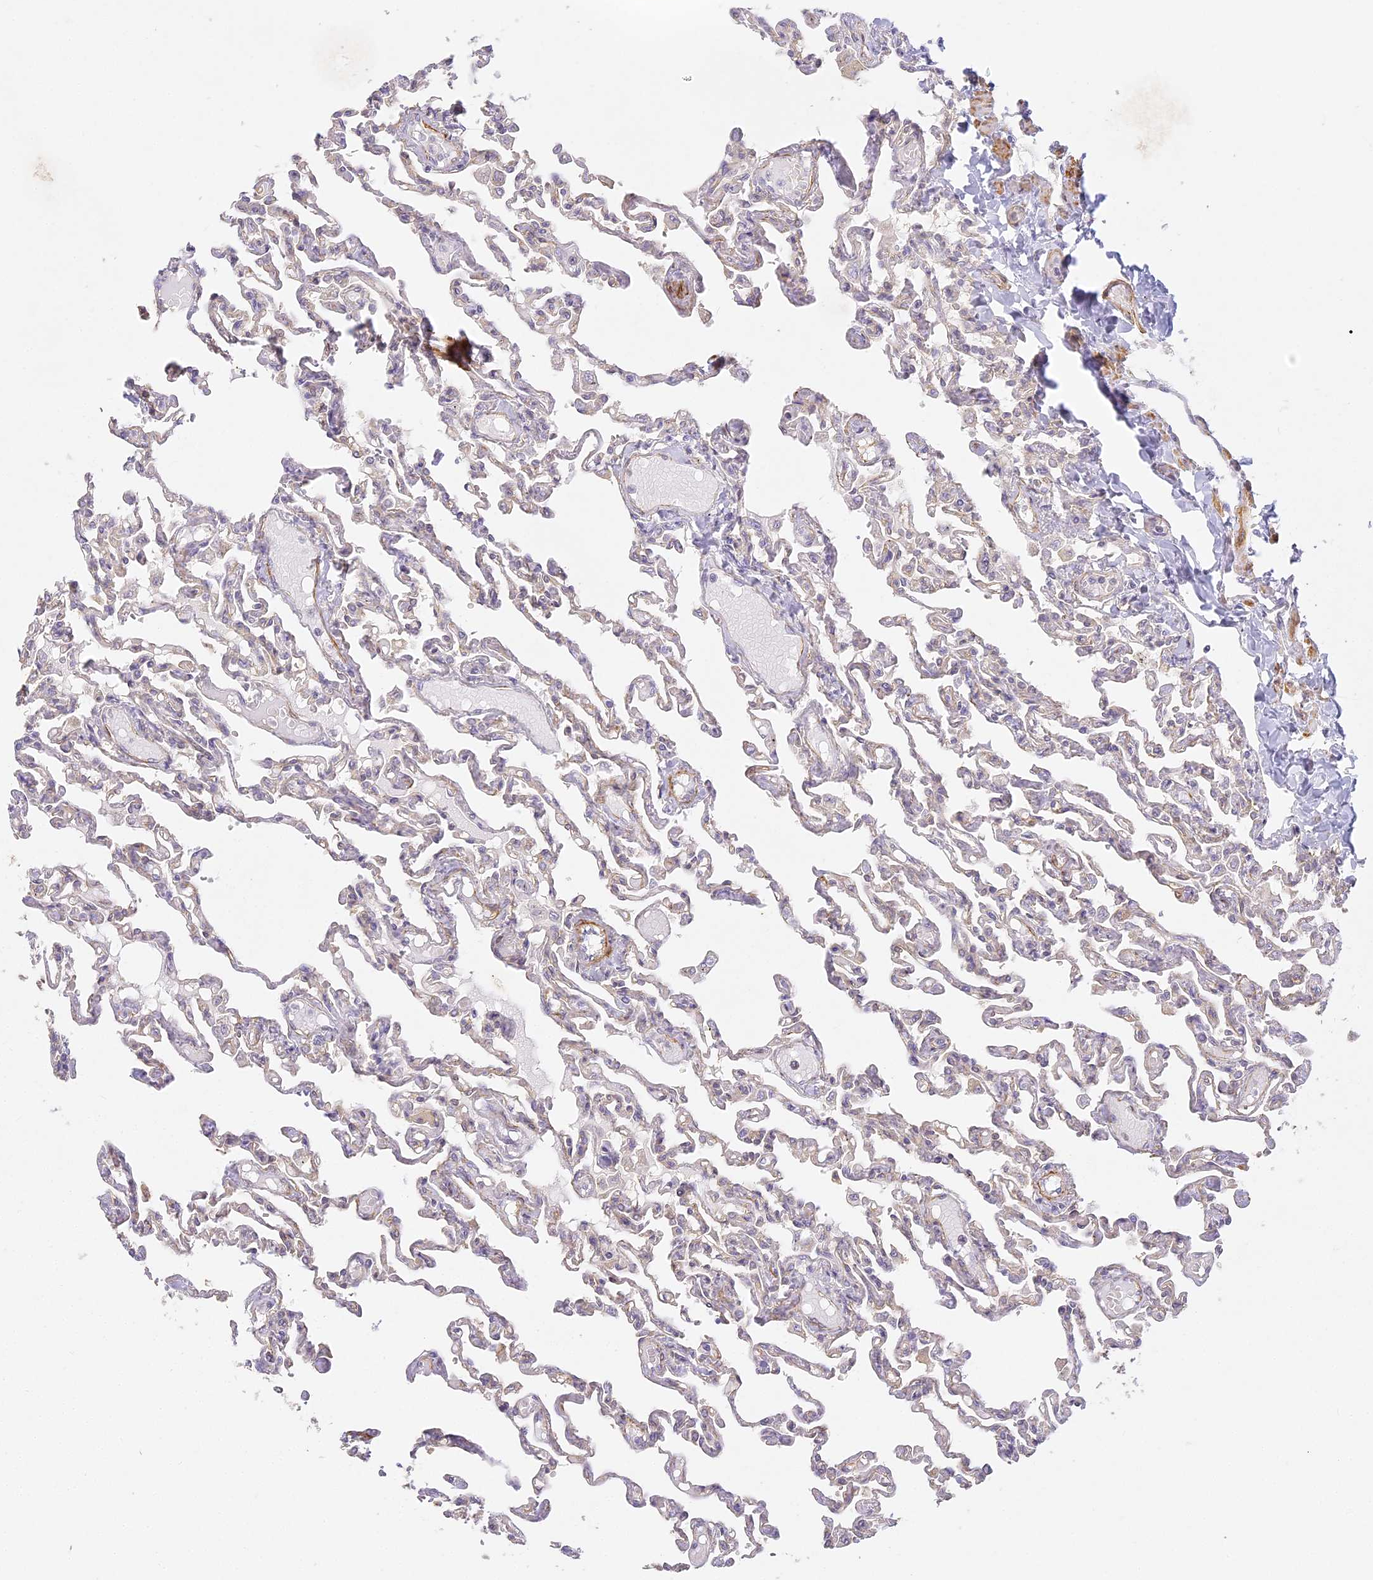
{"staining": {"intensity": "weak", "quantity": "<25%", "location": "cytoplasmic/membranous"}, "tissue": "lung", "cell_type": "Alveolar cells", "image_type": "normal", "snomed": [{"axis": "morphology", "description": "Normal tissue, NOS"}, {"axis": "topography", "description": "Lung"}], "caption": "Protein analysis of unremarkable lung displays no significant staining in alveolar cells. (DAB immunohistochemistry (IHC) with hematoxylin counter stain).", "gene": "MED28", "patient": {"sex": "male", "age": 21}}